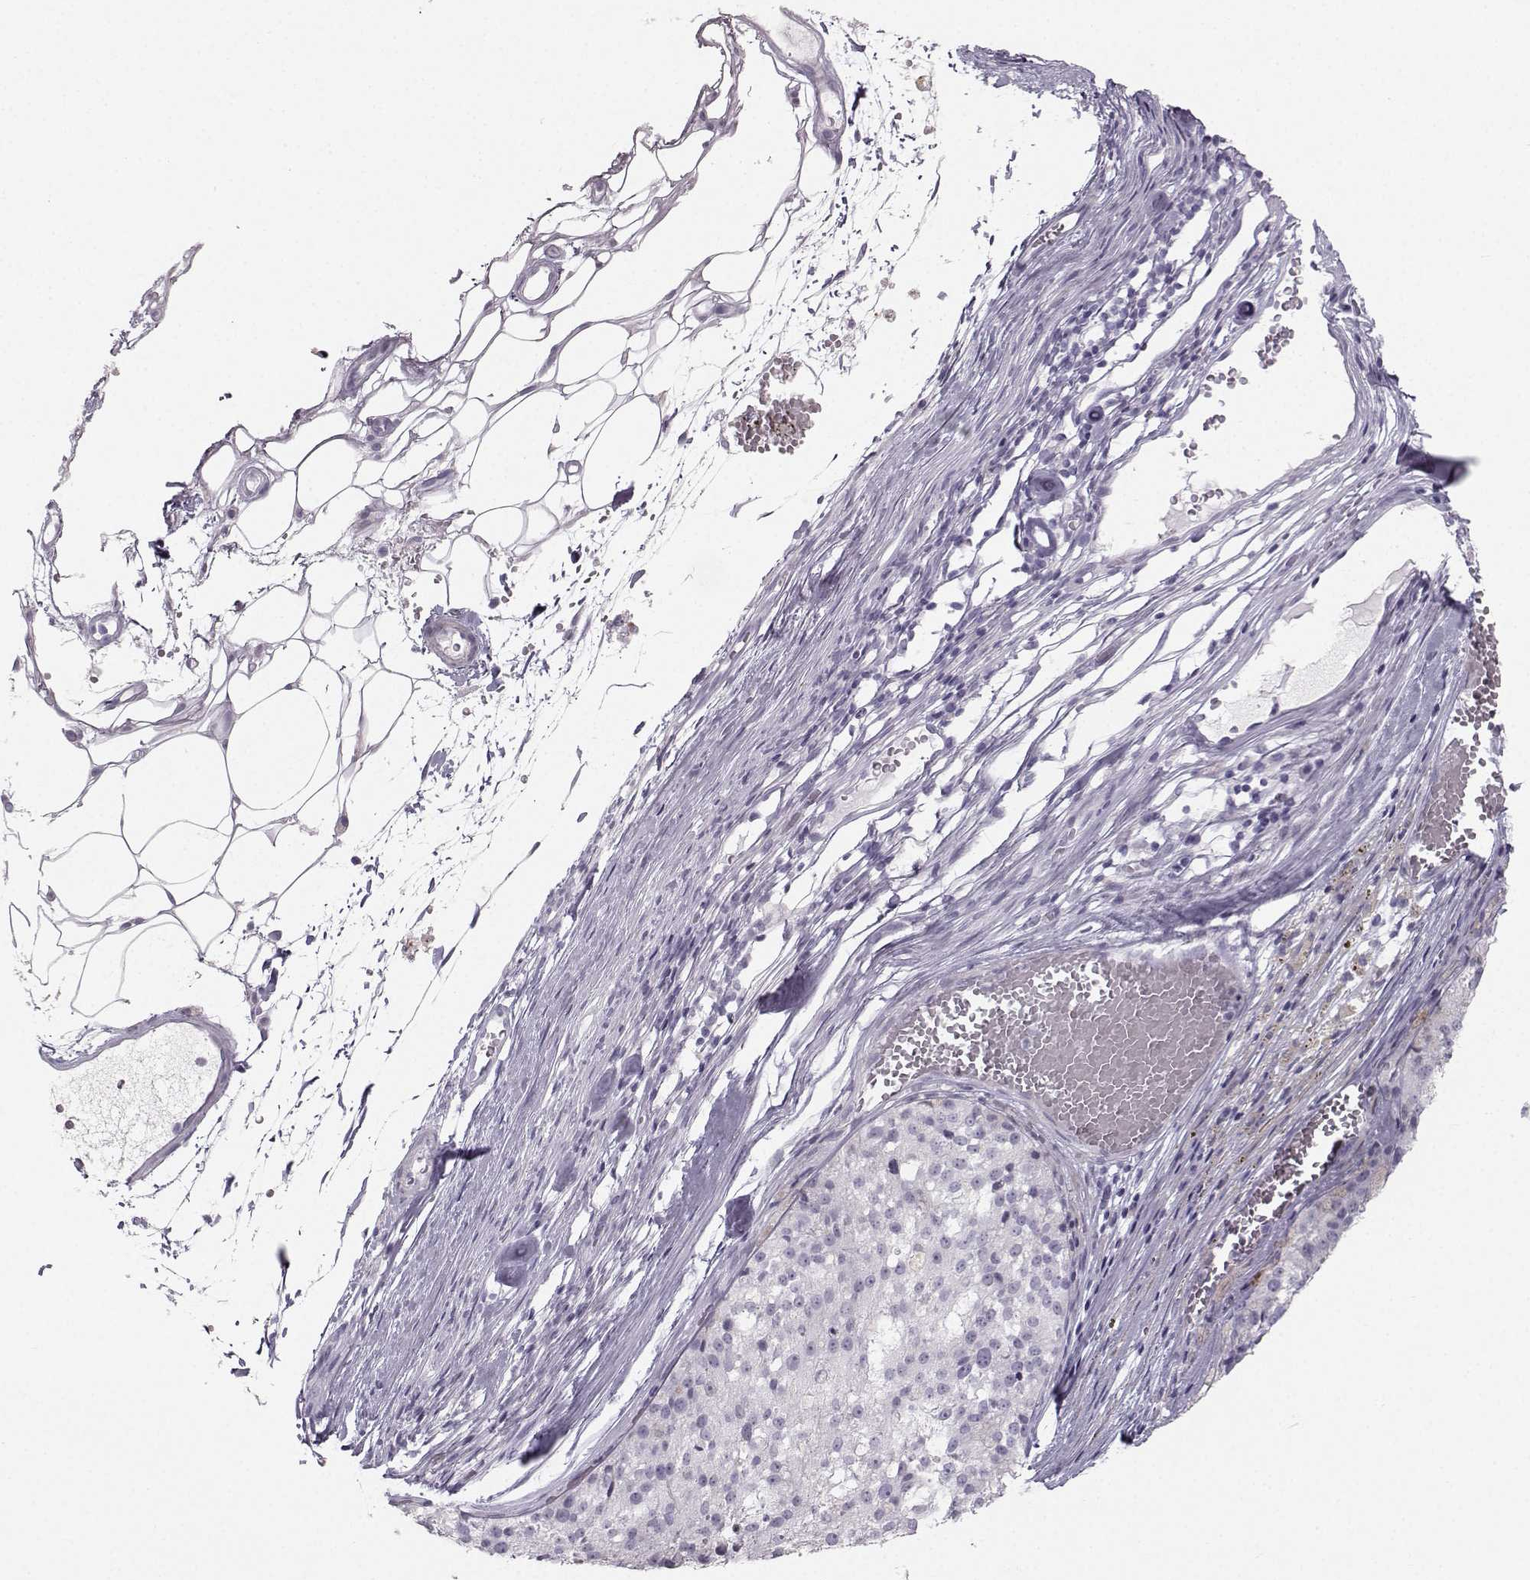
{"staining": {"intensity": "negative", "quantity": "none", "location": "none"}, "tissue": "melanoma", "cell_type": "Tumor cells", "image_type": "cancer", "snomed": [{"axis": "morphology", "description": "Malignant melanoma, Metastatic site"}, {"axis": "topography", "description": "Lymph node"}], "caption": "Tumor cells are negative for brown protein staining in malignant melanoma (metastatic site).", "gene": "CASR", "patient": {"sex": "female", "age": 64}}